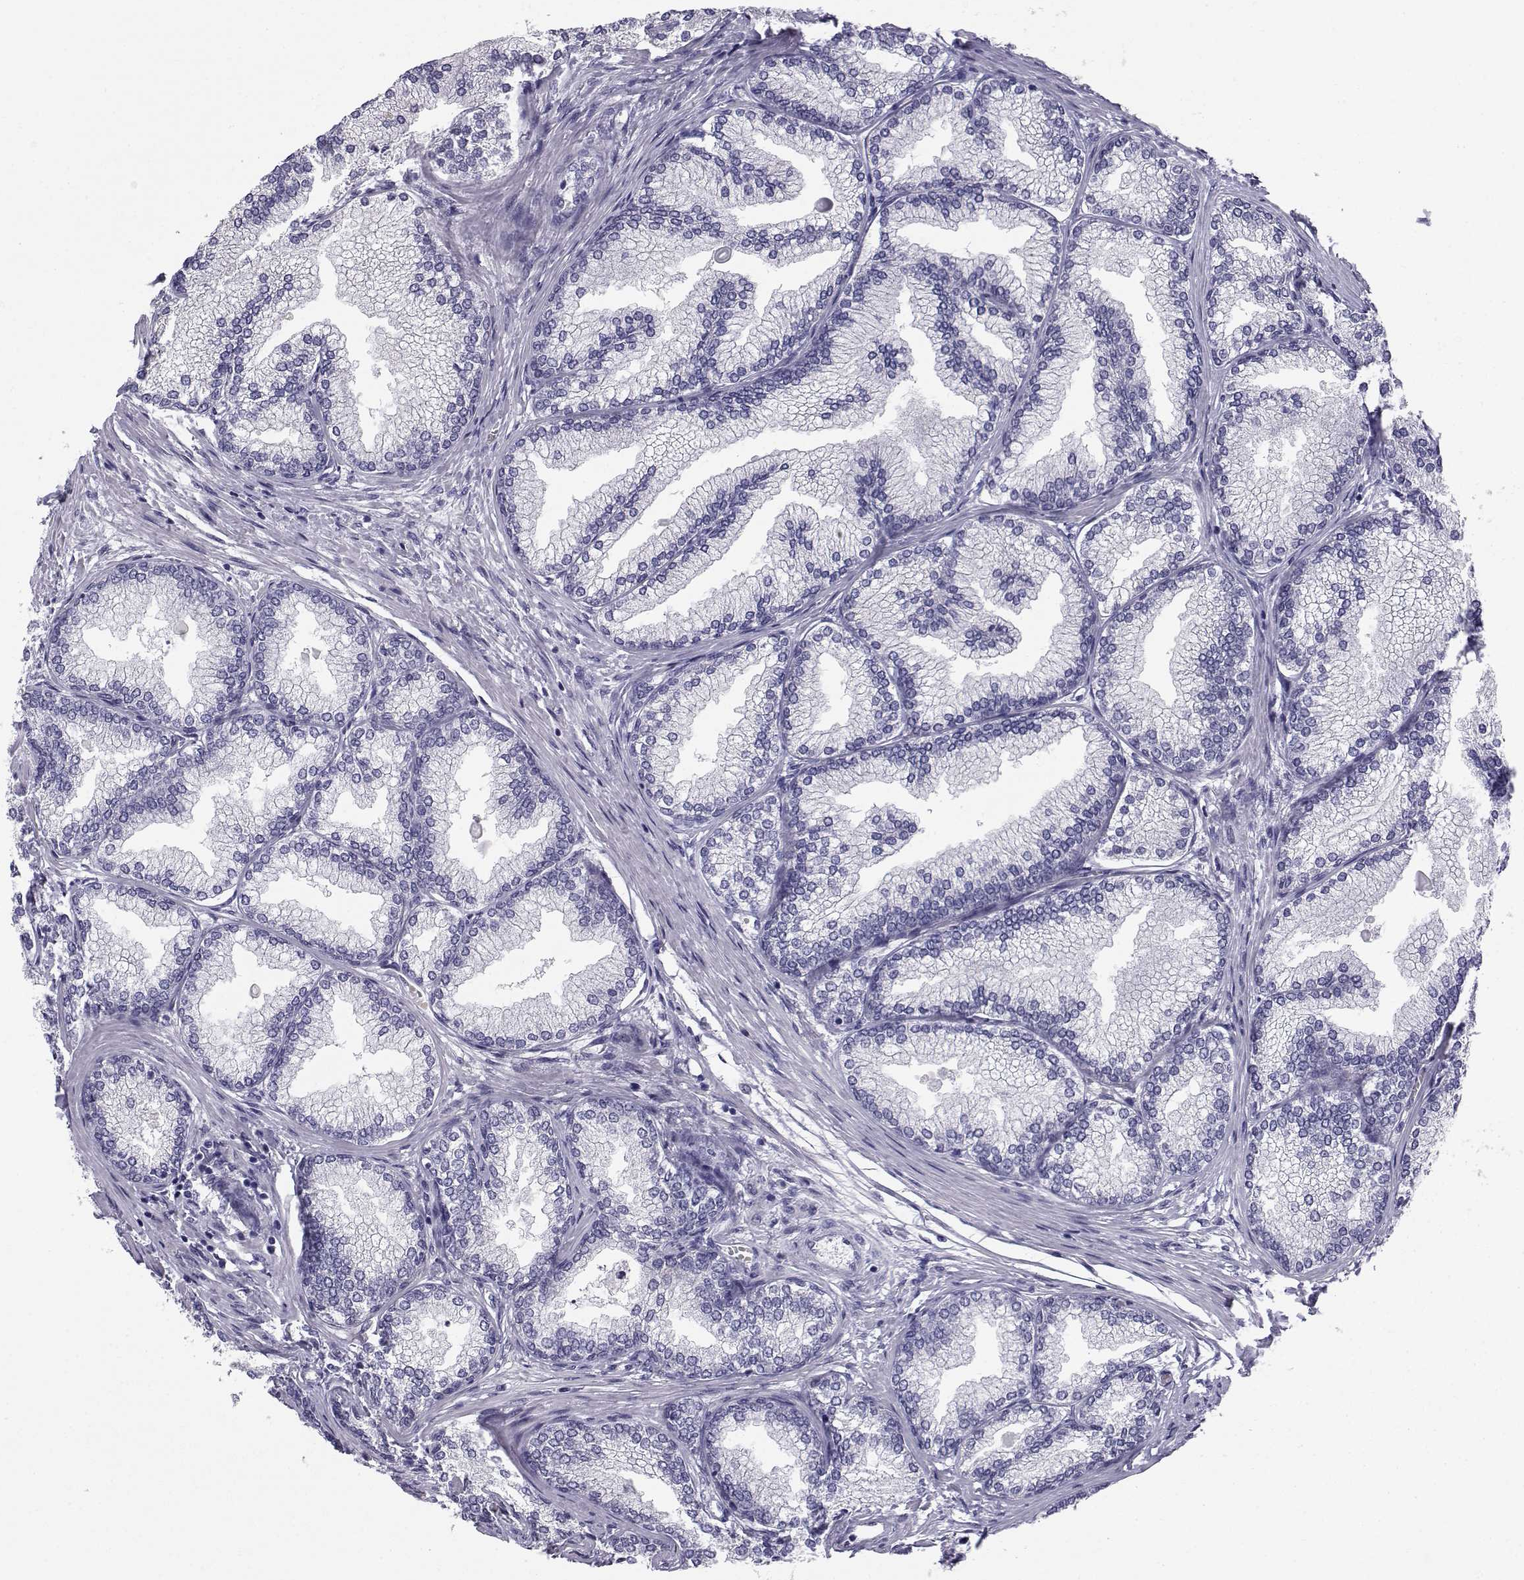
{"staining": {"intensity": "negative", "quantity": "none", "location": "none"}, "tissue": "prostate", "cell_type": "Glandular cells", "image_type": "normal", "snomed": [{"axis": "morphology", "description": "Normal tissue, NOS"}, {"axis": "topography", "description": "Prostate"}], "caption": "Glandular cells show no significant protein staining in benign prostate. Nuclei are stained in blue.", "gene": "RNASE12", "patient": {"sex": "male", "age": 72}}